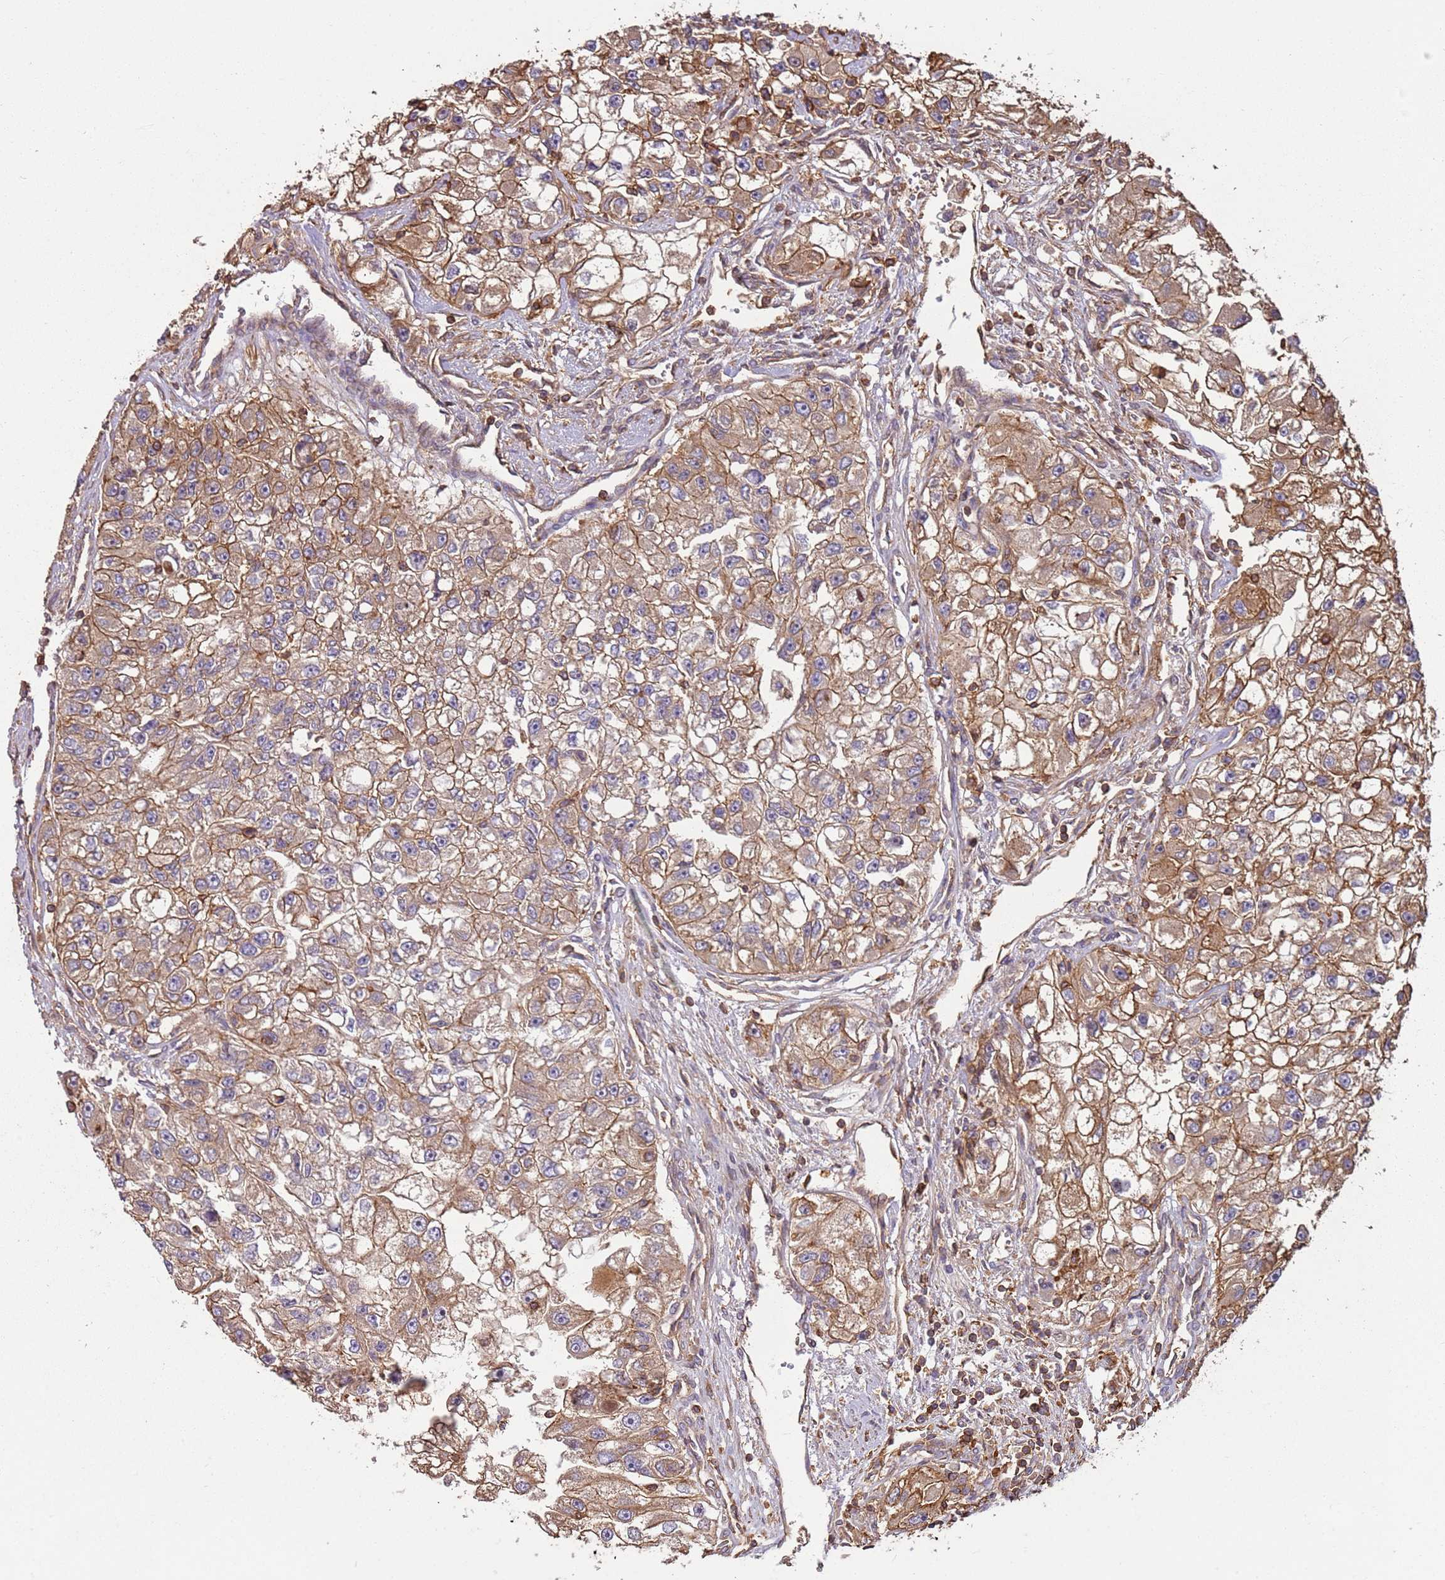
{"staining": {"intensity": "moderate", "quantity": ">75%", "location": "cytoplasmic/membranous"}, "tissue": "renal cancer", "cell_type": "Tumor cells", "image_type": "cancer", "snomed": [{"axis": "morphology", "description": "Adenocarcinoma, NOS"}, {"axis": "topography", "description": "Kidney"}], "caption": "Moderate cytoplasmic/membranous expression for a protein is appreciated in about >75% of tumor cells of renal cancer (adenocarcinoma) using IHC.", "gene": "ACVR2A", "patient": {"sex": "male", "age": 63}}